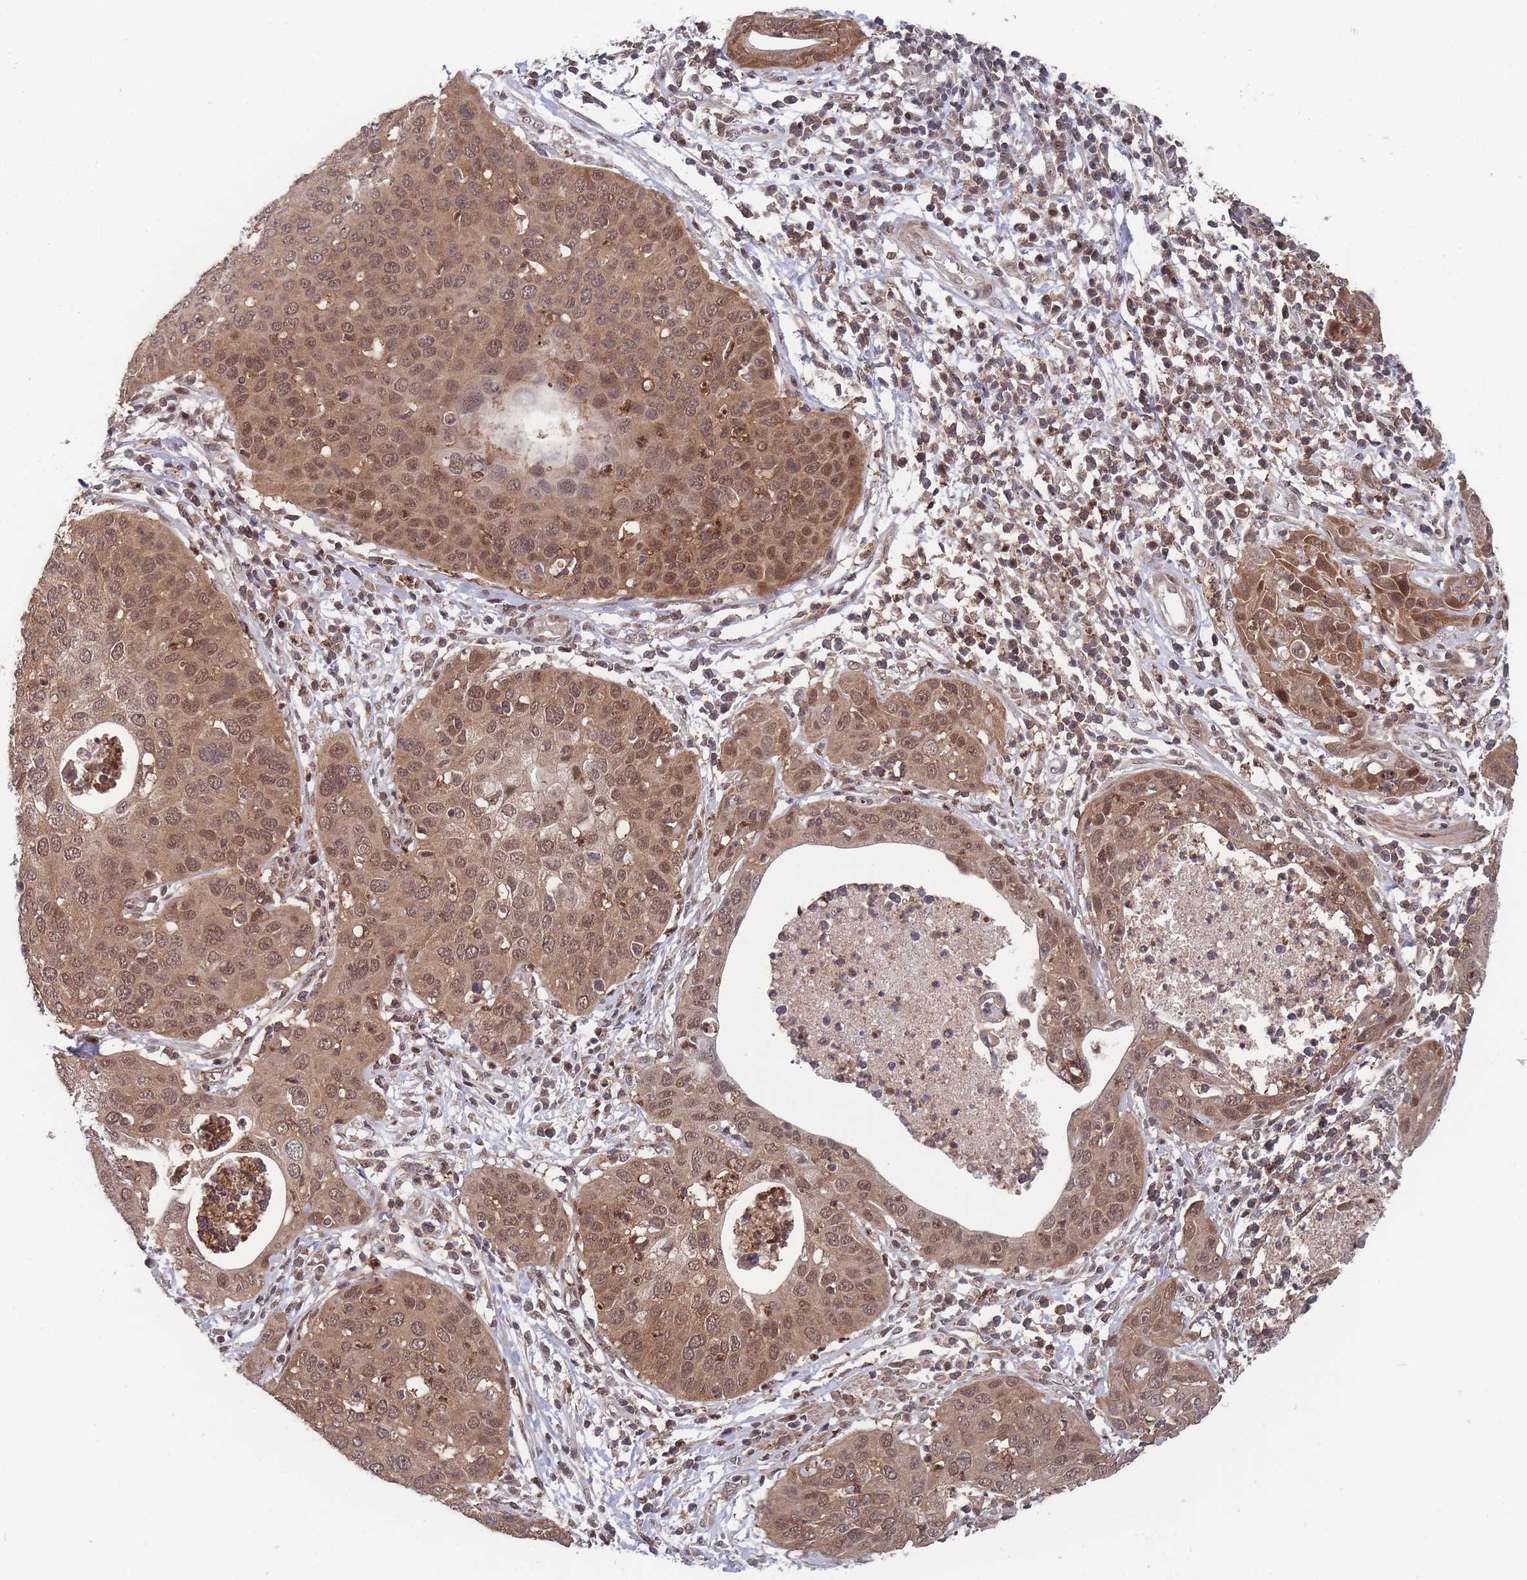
{"staining": {"intensity": "moderate", "quantity": ">75%", "location": "cytoplasmic/membranous,nuclear"}, "tissue": "cervical cancer", "cell_type": "Tumor cells", "image_type": "cancer", "snomed": [{"axis": "morphology", "description": "Squamous cell carcinoma, NOS"}, {"axis": "topography", "description": "Cervix"}], "caption": "Cervical squamous cell carcinoma stained with IHC demonstrates moderate cytoplasmic/membranous and nuclear expression in about >75% of tumor cells.", "gene": "SF3B1", "patient": {"sex": "female", "age": 36}}